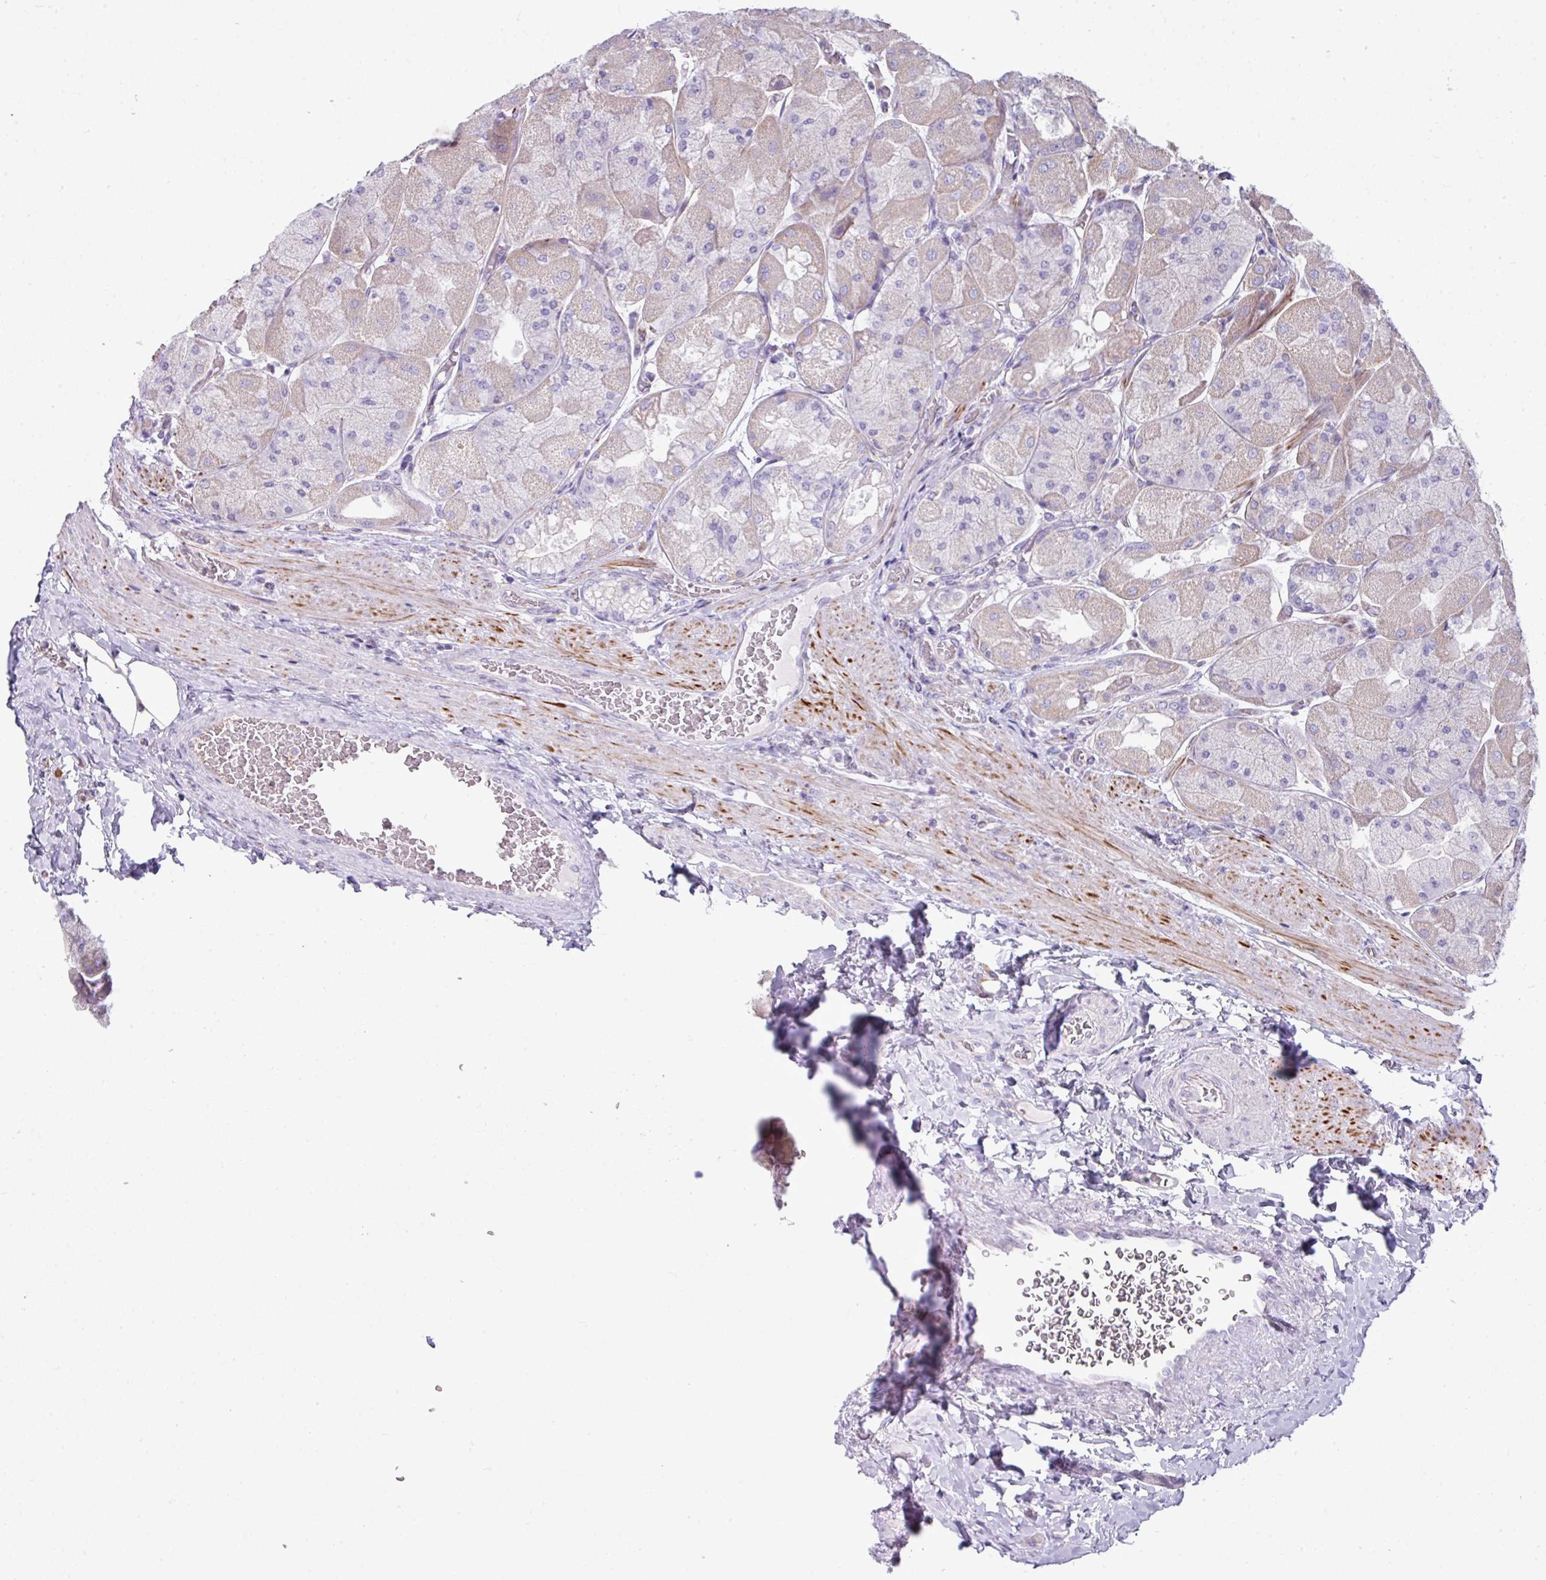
{"staining": {"intensity": "moderate", "quantity": "<25%", "location": "cytoplasmic/membranous"}, "tissue": "stomach", "cell_type": "Glandular cells", "image_type": "normal", "snomed": [{"axis": "morphology", "description": "Normal tissue, NOS"}, {"axis": "topography", "description": "Stomach"}], "caption": "IHC image of benign stomach: human stomach stained using immunohistochemistry reveals low levels of moderate protein expression localized specifically in the cytoplasmic/membranous of glandular cells, appearing as a cytoplasmic/membranous brown color.", "gene": "ABCC5", "patient": {"sex": "female", "age": 61}}